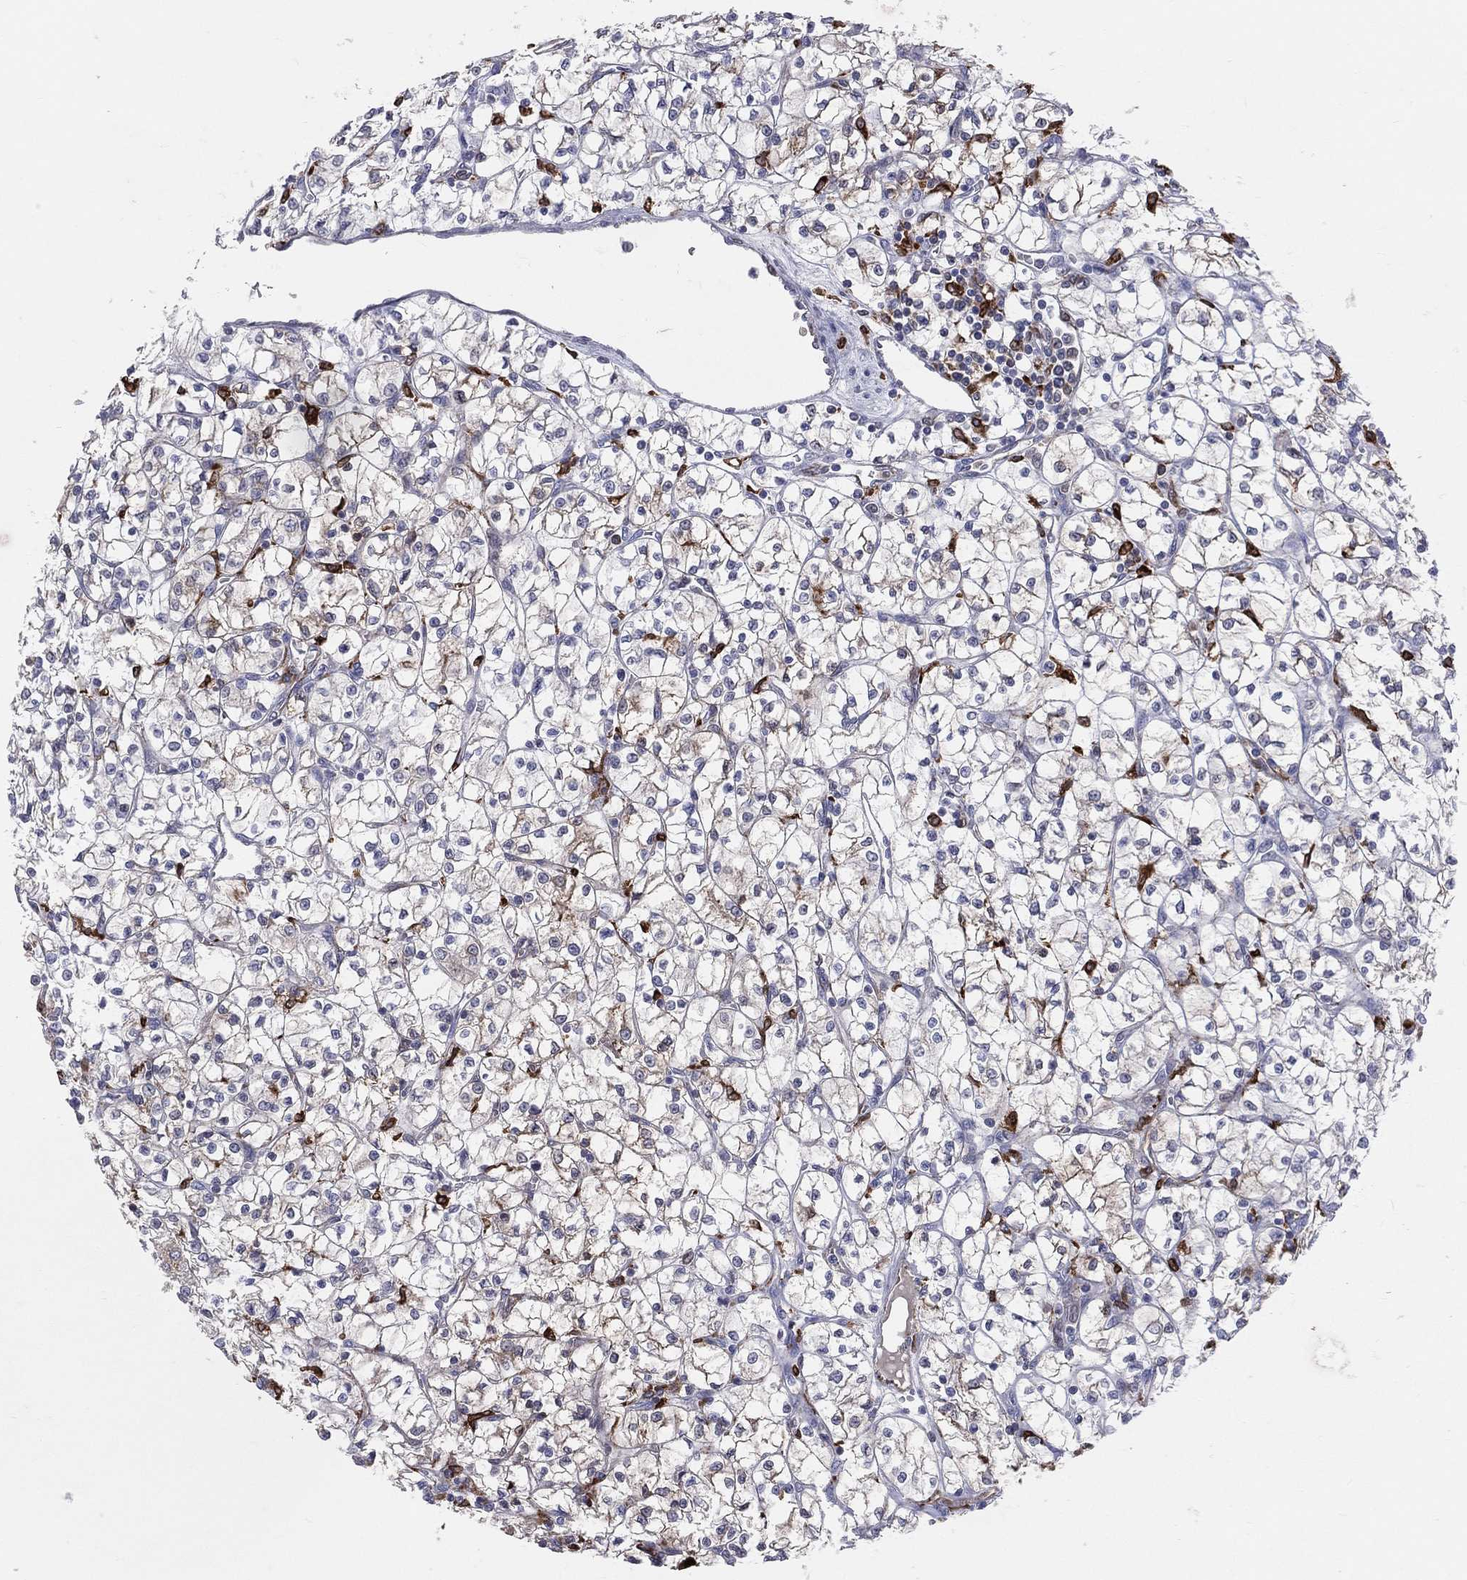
{"staining": {"intensity": "moderate", "quantity": "<25%", "location": "cytoplasmic/membranous"}, "tissue": "renal cancer", "cell_type": "Tumor cells", "image_type": "cancer", "snomed": [{"axis": "morphology", "description": "Adenocarcinoma, NOS"}, {"axis": "topography", "description": "Kidney"}], "caption": "DAB immunohistochemical staining of human renal cancer (adenocarcinoma) demonstrates moderate cytoplasmic/membranous protein expression in approximately <25% of tumor cells. The staining was performed using DAB (3,3'-diaminobenzidine), with brown indicating positive protein expression. Nuclei are stained blue with hematoxylin.", "gene": "CD74", "patient": {"sex": "female", "age": 64}}